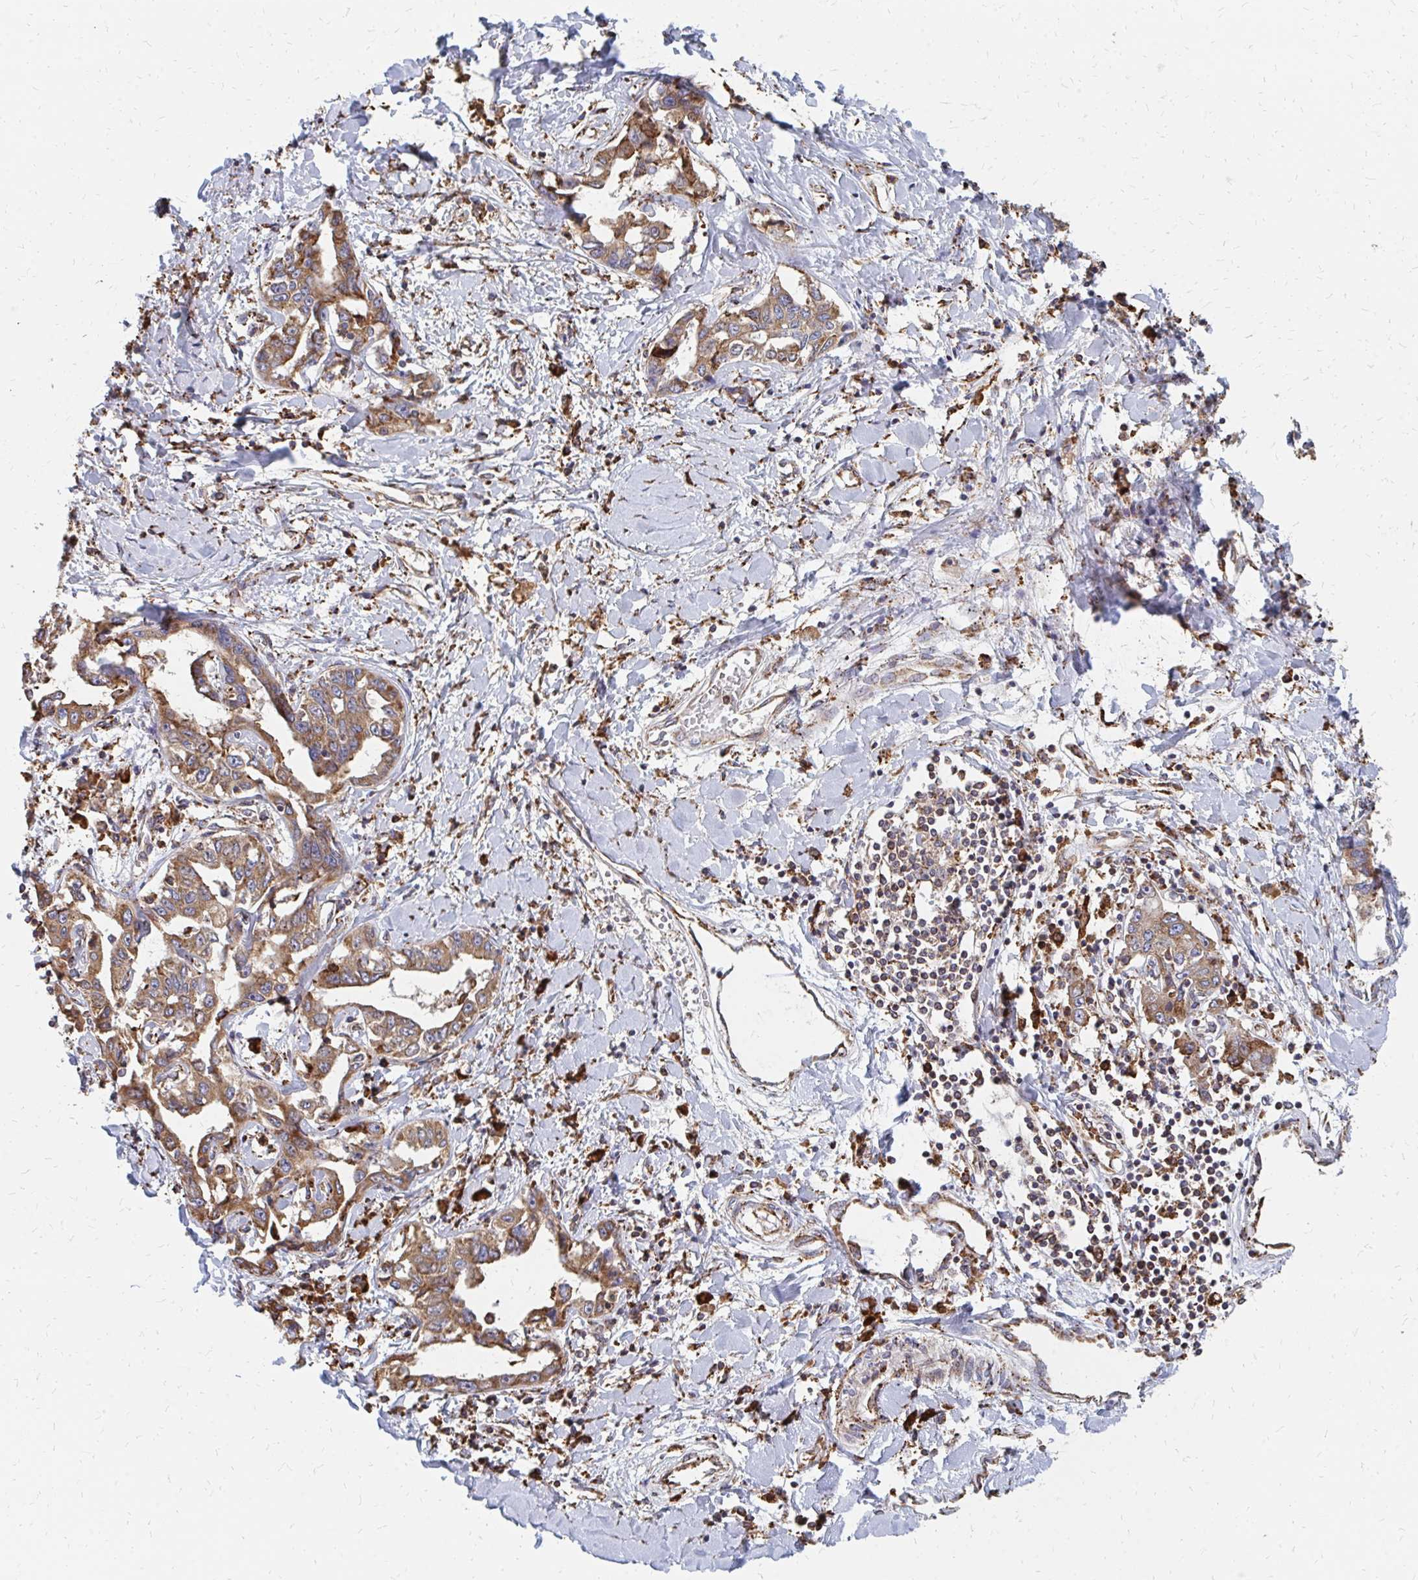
{"staining": {"intensity": "moderate", "quantity": ">75%", "location": "cytoplasmic/membranous"}, "tissue": "liver cancer", "cell_type": "Tumor cells", "image_type": "cancer", "snomed": [{"axis": "morphology", "description": "Cholangiocarcinoma"}, {"axis": "topography", "description": "Liver"}], "caption": "This micrograph shows liver cancer (cholangiocarcinoma) stained with immunohistochemistry (IHC) to label a protein in brown. The cytoplasmic/membranous of tumor cells show moderate positivity for the protein. Nuclei are counter-stained blue.", "gene": "PPP1R13L", "patient": {"sex": "male", "age": 59}}